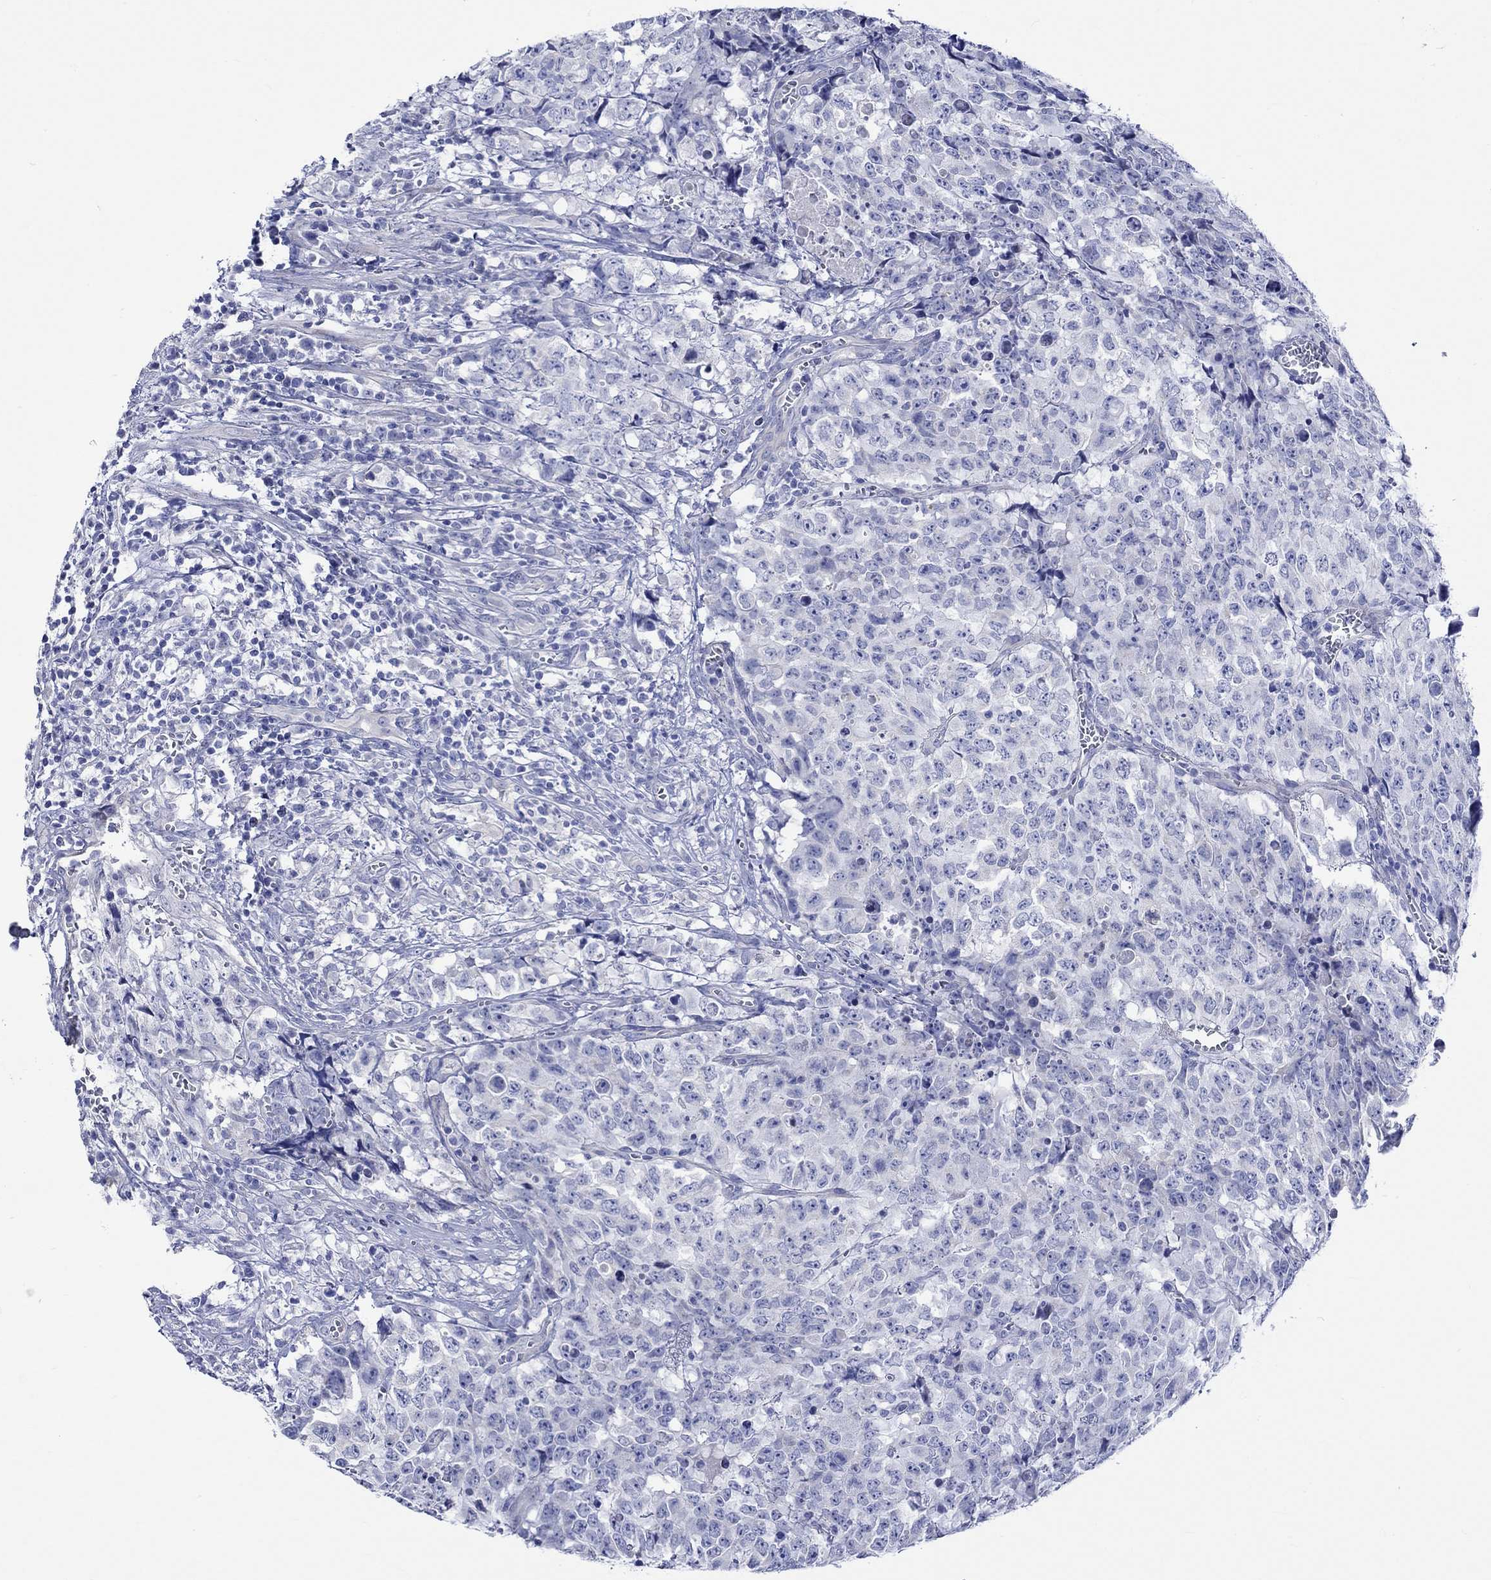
{"staining": {"intensity": "negative", "quantity": "none", "location": "none"}, "tissue": "testis cancer", "cell_type": "Tumor cells", "image_type": "cancer", "snomed": [{"axis": "morphology", "description": "Carcinoma, Embryonal, NOS"}, {"axis": "topography", "description": "Testis"}], "caption": "The image shows no significant positivity in tumor cells of testis embryonal carcinoma.", "gene": "HARBI1", "patient": {"sex": "male", "age": 23}}